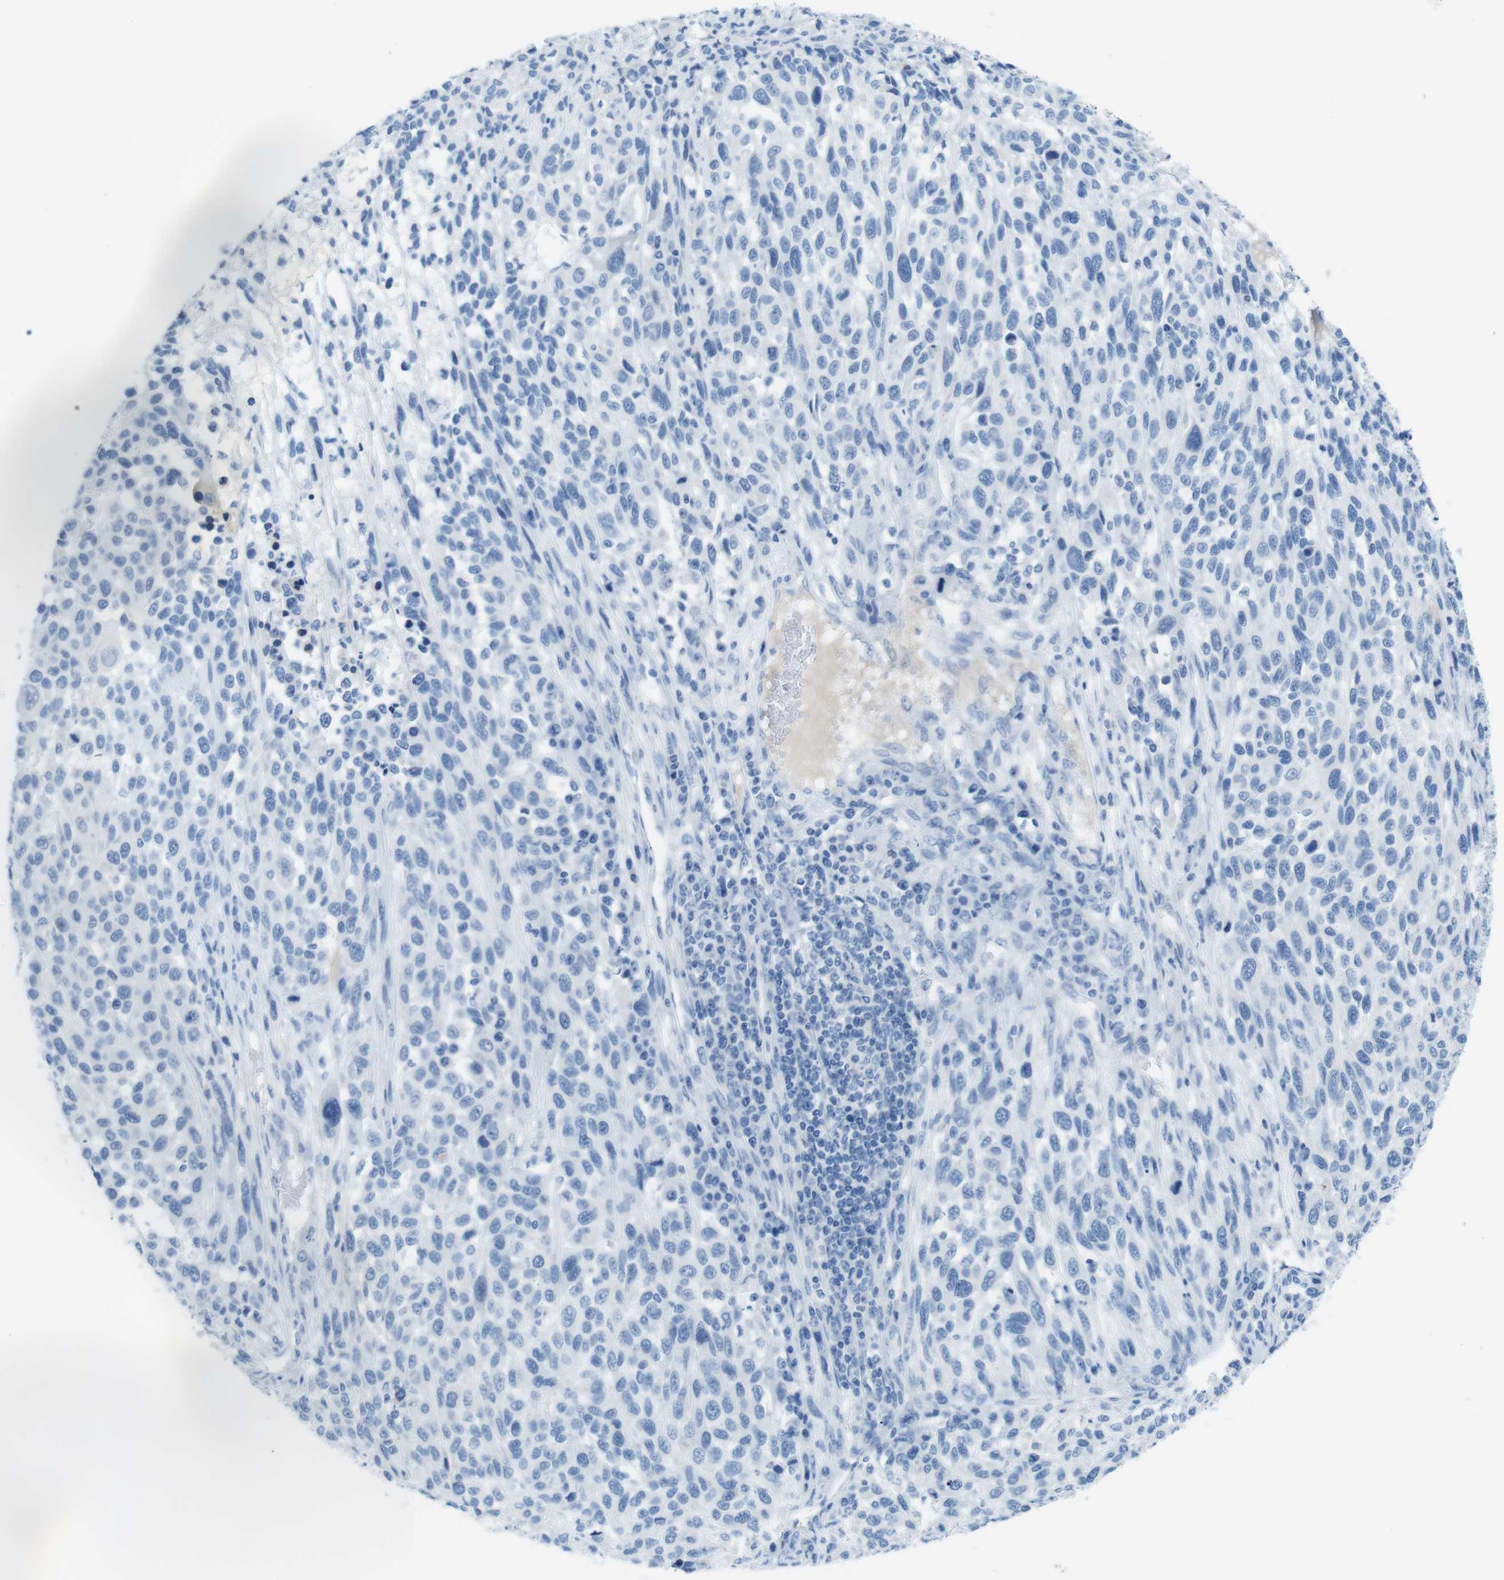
{"staining": {"intensity": "negative", "quantity": "none", "location": "none"}, "tissue": "melanoma", "cell_type": "Tumor cells", "image_type": "cancer", "snomed": [{"axis": "morphology", "description": "Malignant melanoma, Metastatic site"}, {"axis": "topography", "description": "Lymph node"}], "caption": "Immunohistochemical staining of melanoma shows no significant positivity in tumor cells.", "gene": "GAP43", "patient": {"sex": "male", "age": 61}}